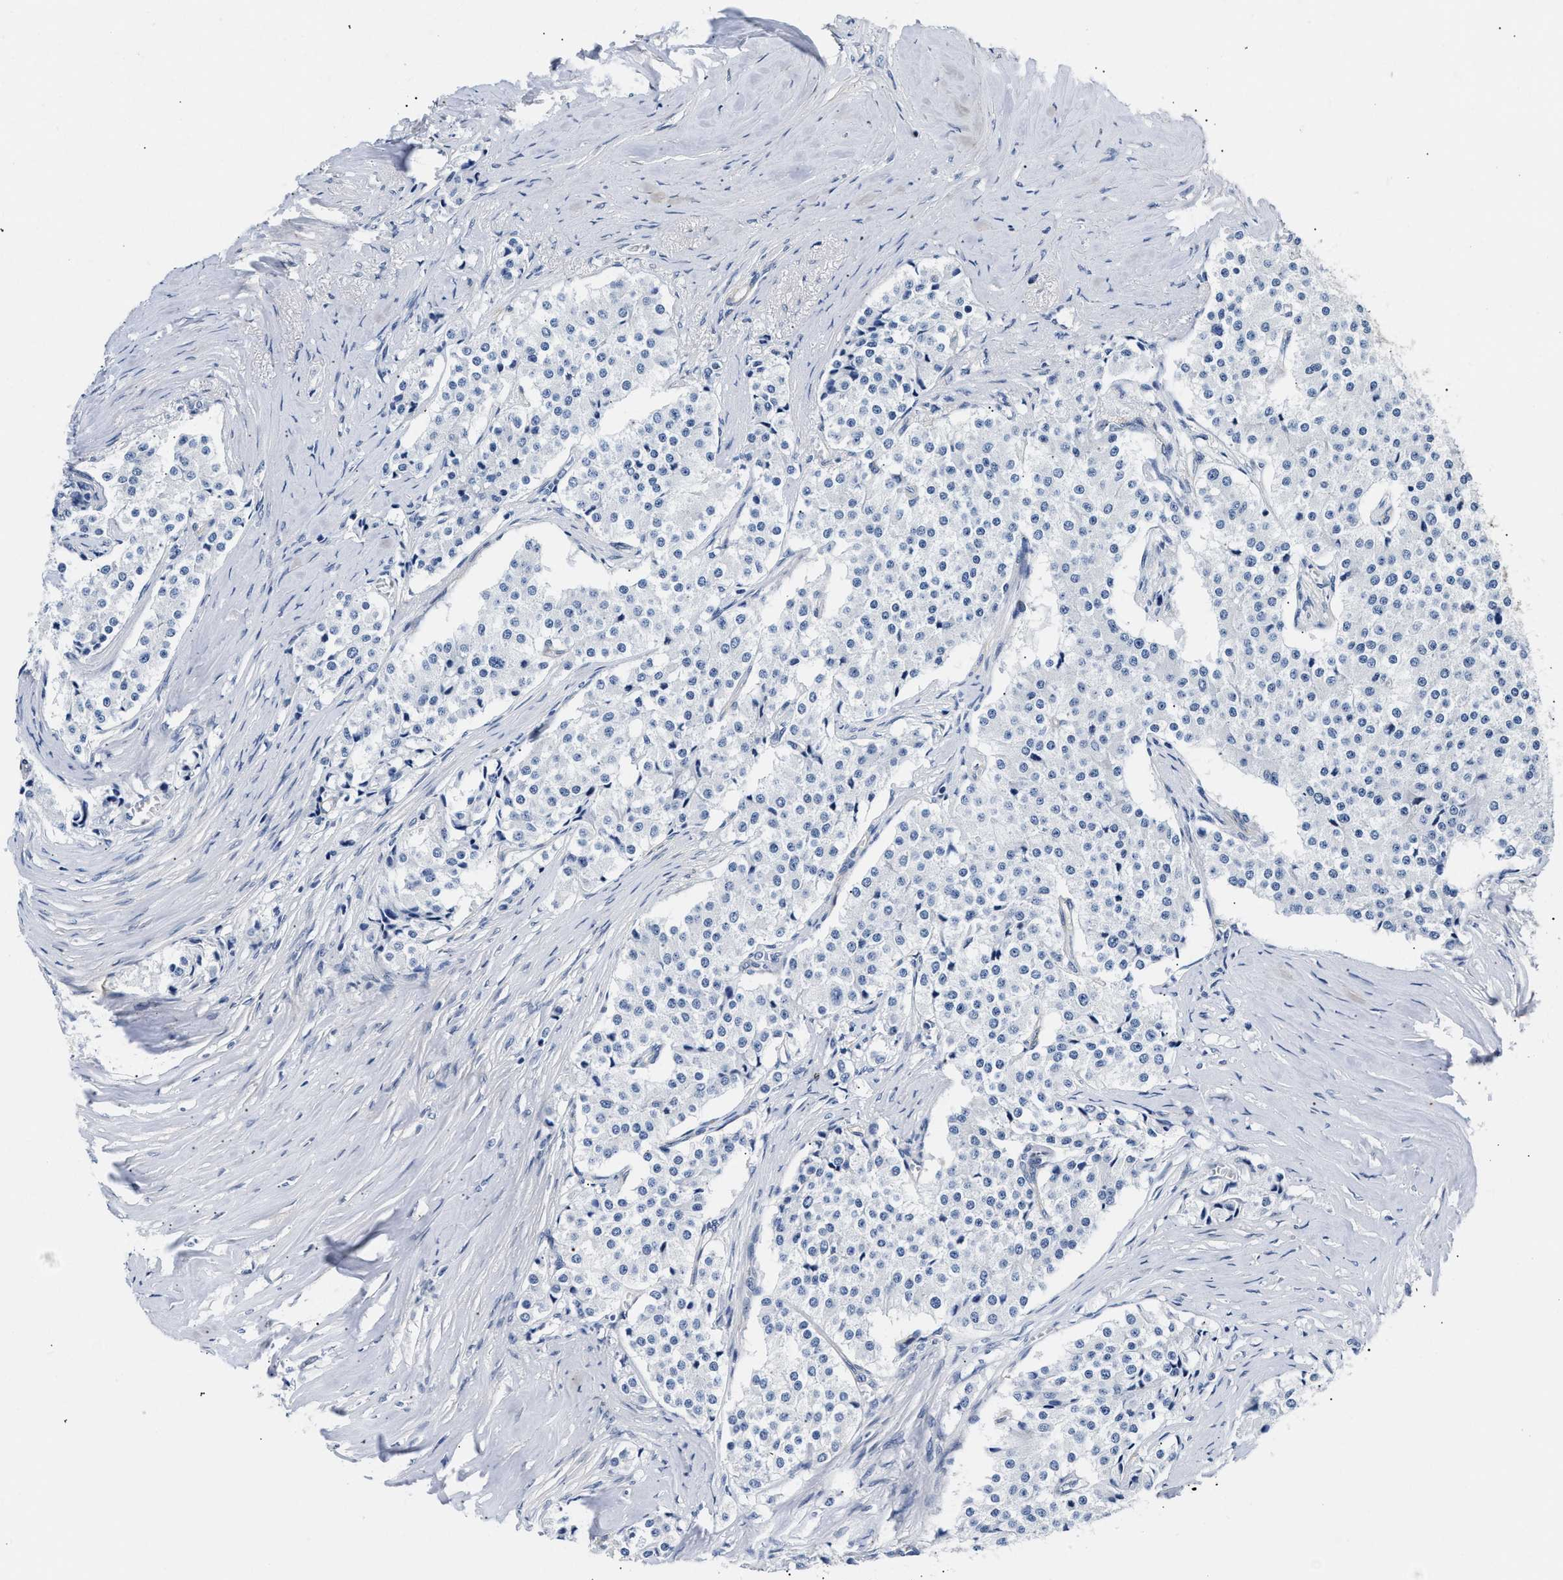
{"staining": {"intensity": "negative", "quantity": "none", "location": "none"}, "tissue": "carcinoid", "cell_type": "Tumor cells", "image_type": "cancer", "snomed": [{"axis": "morphology", "description": "Carcinoid, malignant, NOS"}, {"axis": "topography", "description": "Colon"}], "caption": "Immunohistochemistry of human carcinoid demonstrates no expression in tumor cells. Nuclei are stained in blue.", "gene": "TRIM29", "patient": {"sex": "female", "age": 52}}